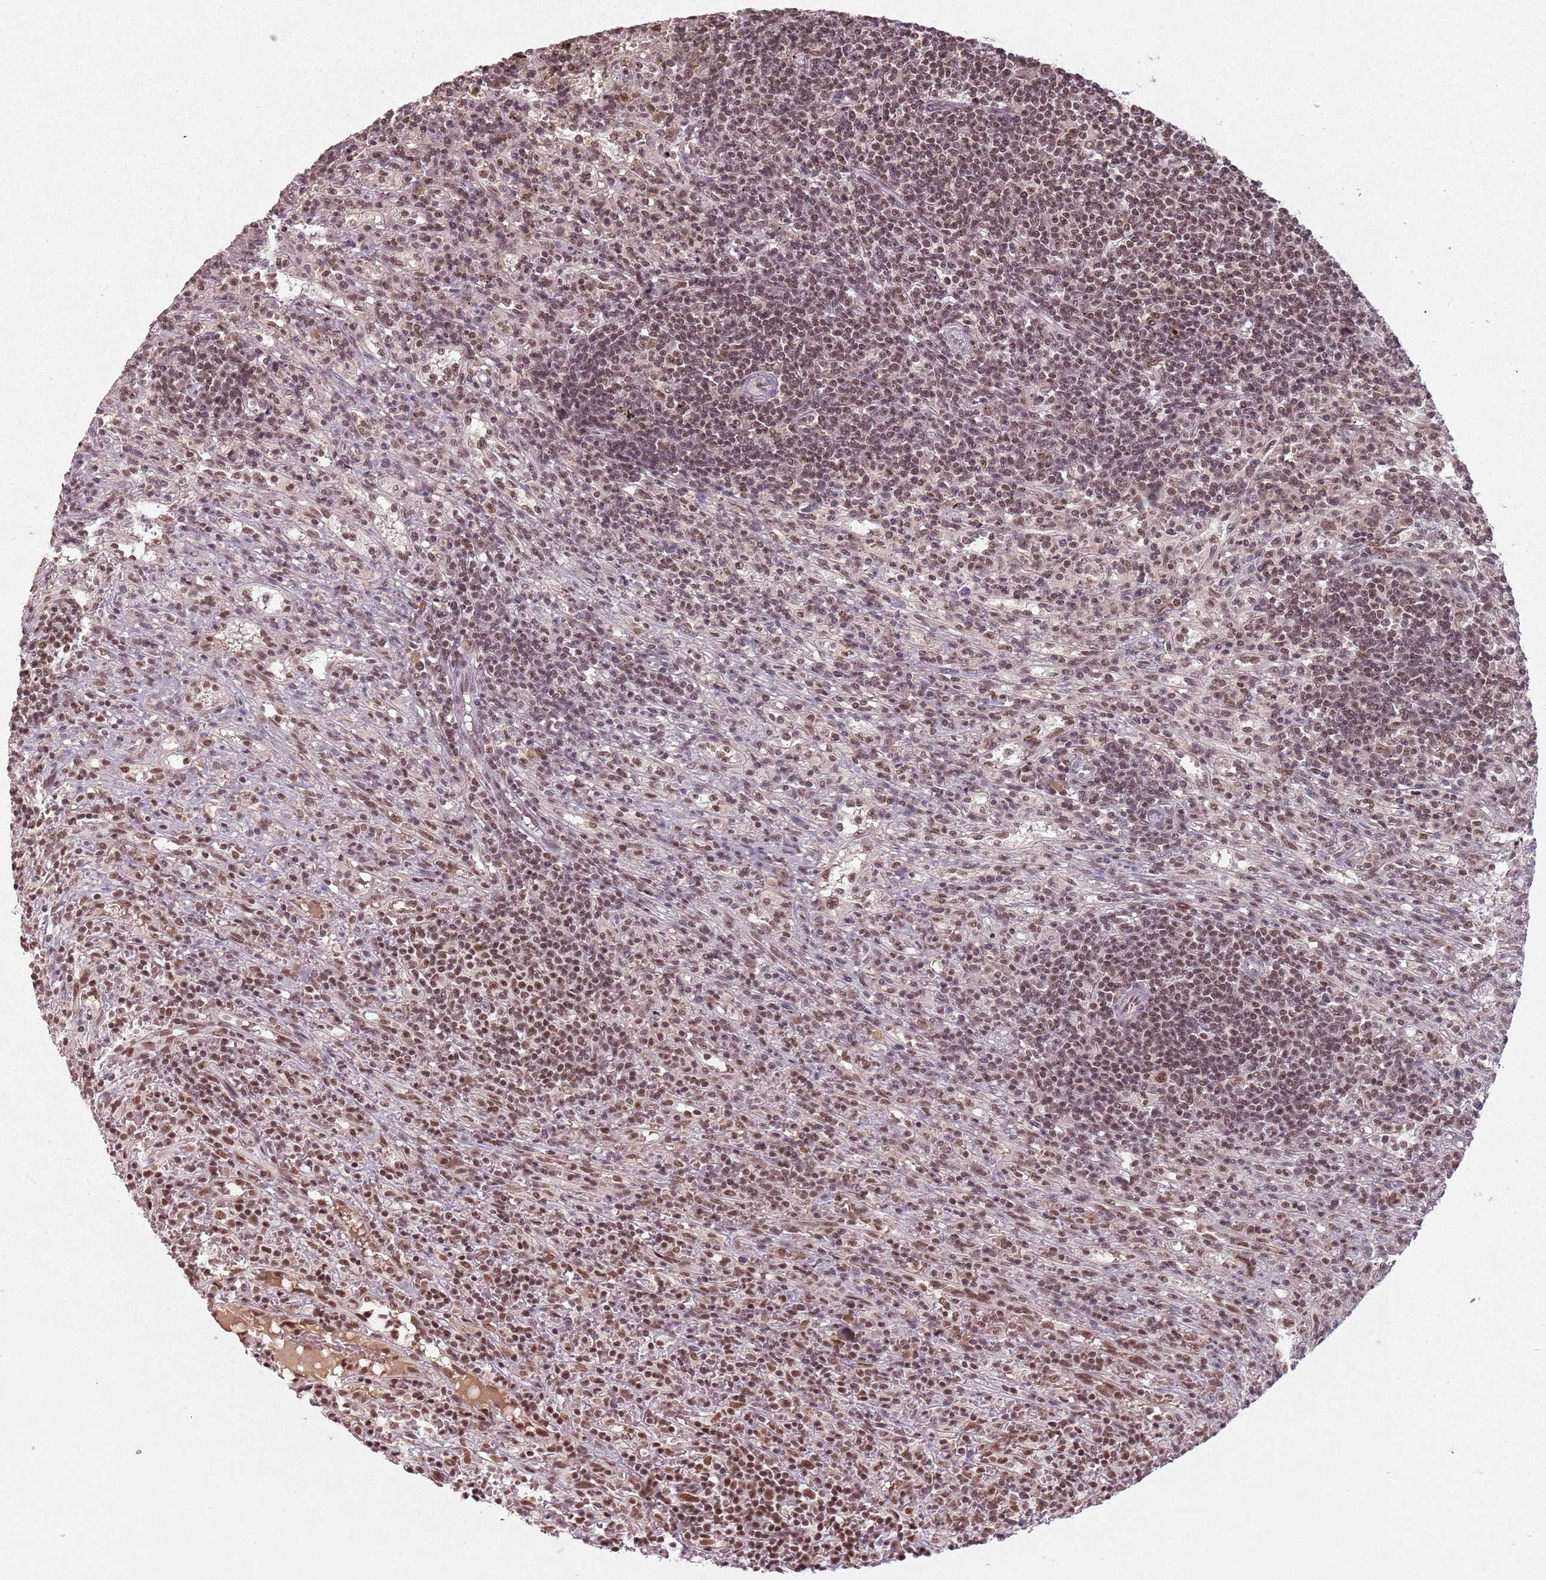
{"staining": {"intensity": "moderate", "quantity": "25%-75%", "location": "nuclear"}, "tissue": "lymphoma", "cell_type": "Tumor cells", "image_type": "cancer", "snomed": [{"axis": "morphology", "description": "Malignant lymphoma, non-Hodgkin's type, Low grade"}, {"axis": "topography", "description": "Spleen"}], "caption": "Moderate nuclear staining is seen in approximately 25%-75% of tumor cells in lymphoma.", "gene": "NCBP1", "patient": {"sex": "male", "age": 76}}